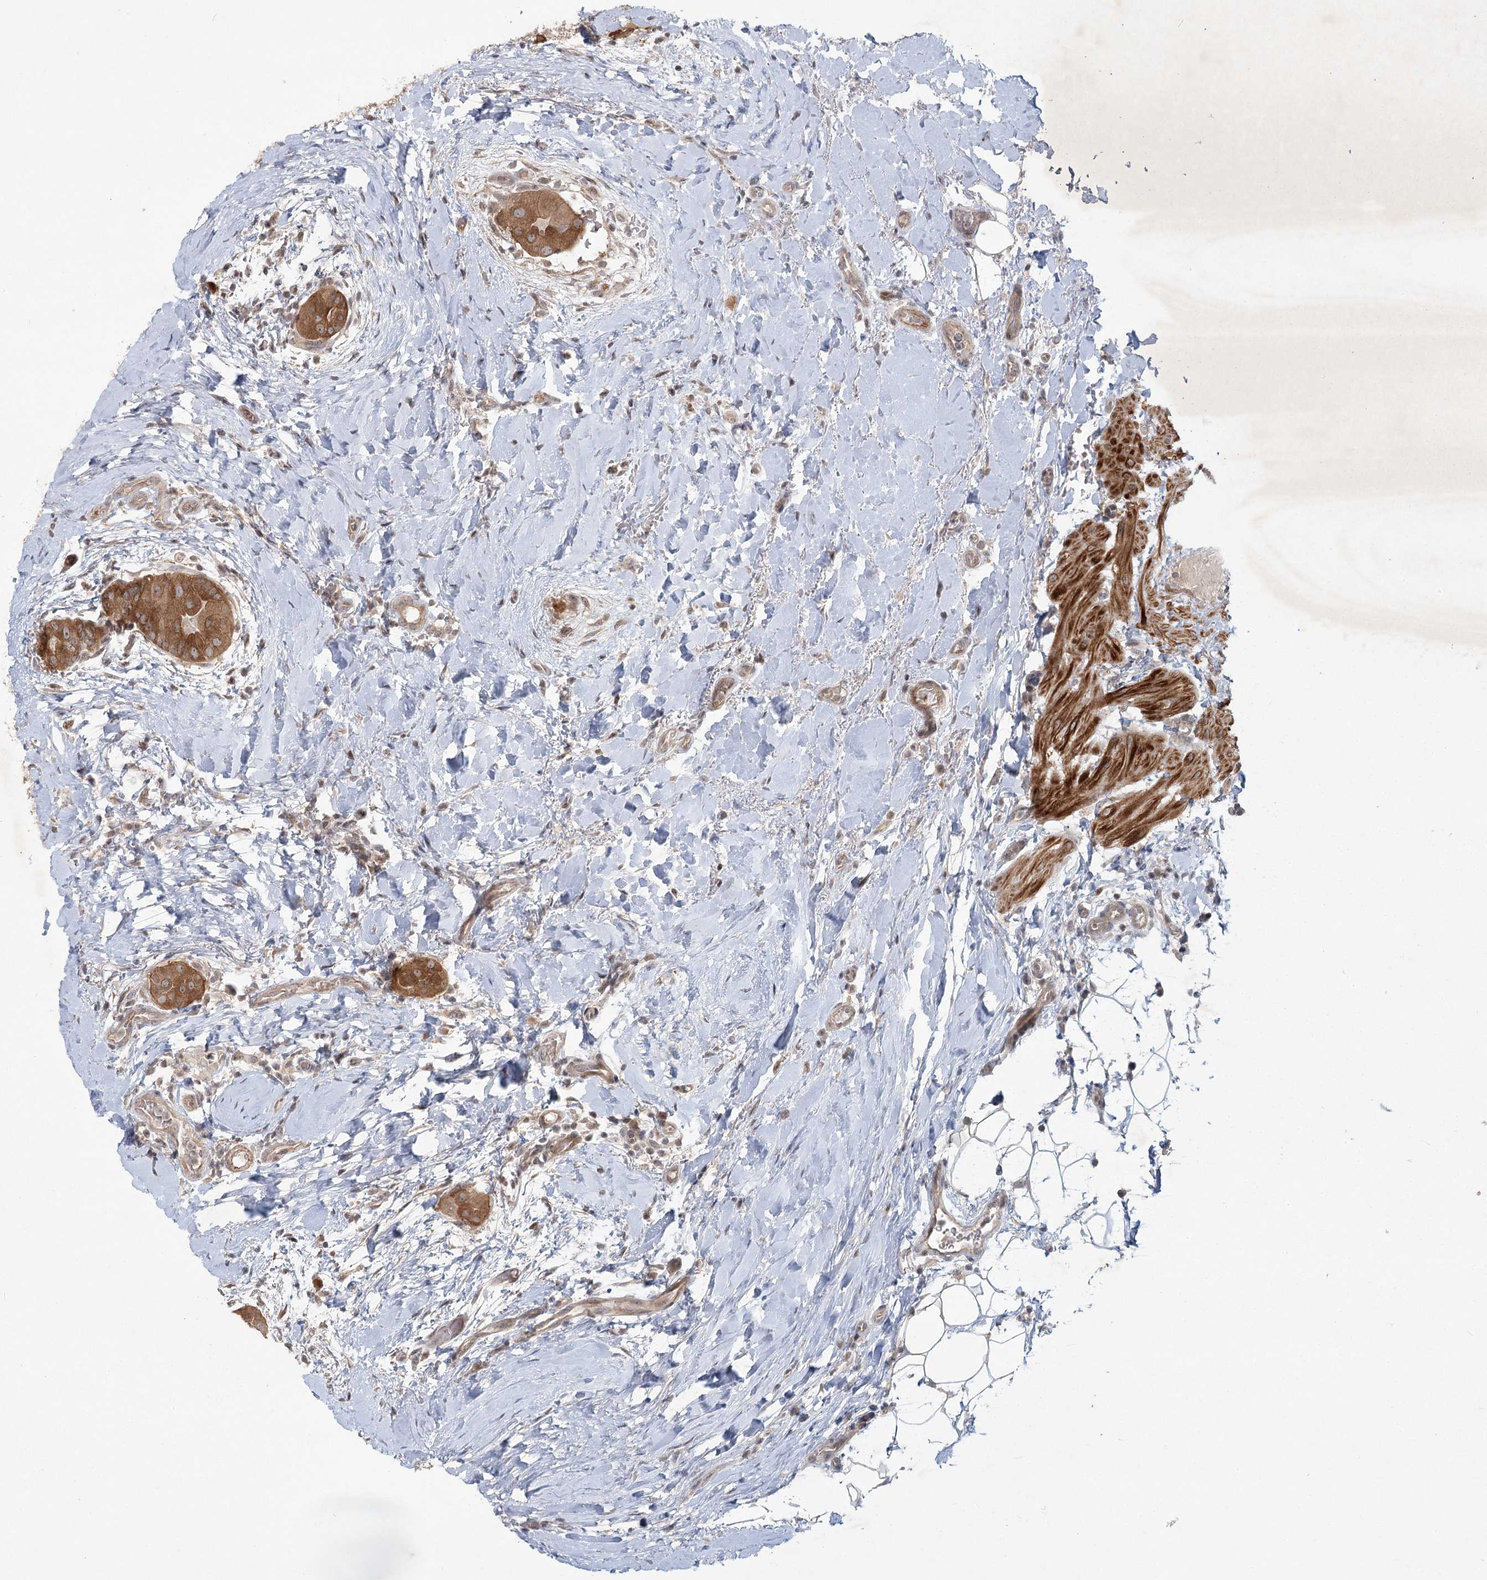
{"staining": {"intensity": "moderate", "quantity": ">75%", "location": "cytoplasmic/membranous"}, "tissue": "thyroid cancer", "cell_type": "Tumor cells", "image_type": "cancer", "snomed": [{"axis": "morphology", "description": "Papillary adenocarcinoma, NOS"}, {"axis": "topography", "description": "Thyroid gland"}], "caption": "Protein staining of thyroid papillary adenocarcinoma tissue demonstrates moderate cytoplasmic/membranous positivity in about >75% of tumor cells.", "gene": "SH2D3A", "patient": {"sex": "male", "age": 33}}